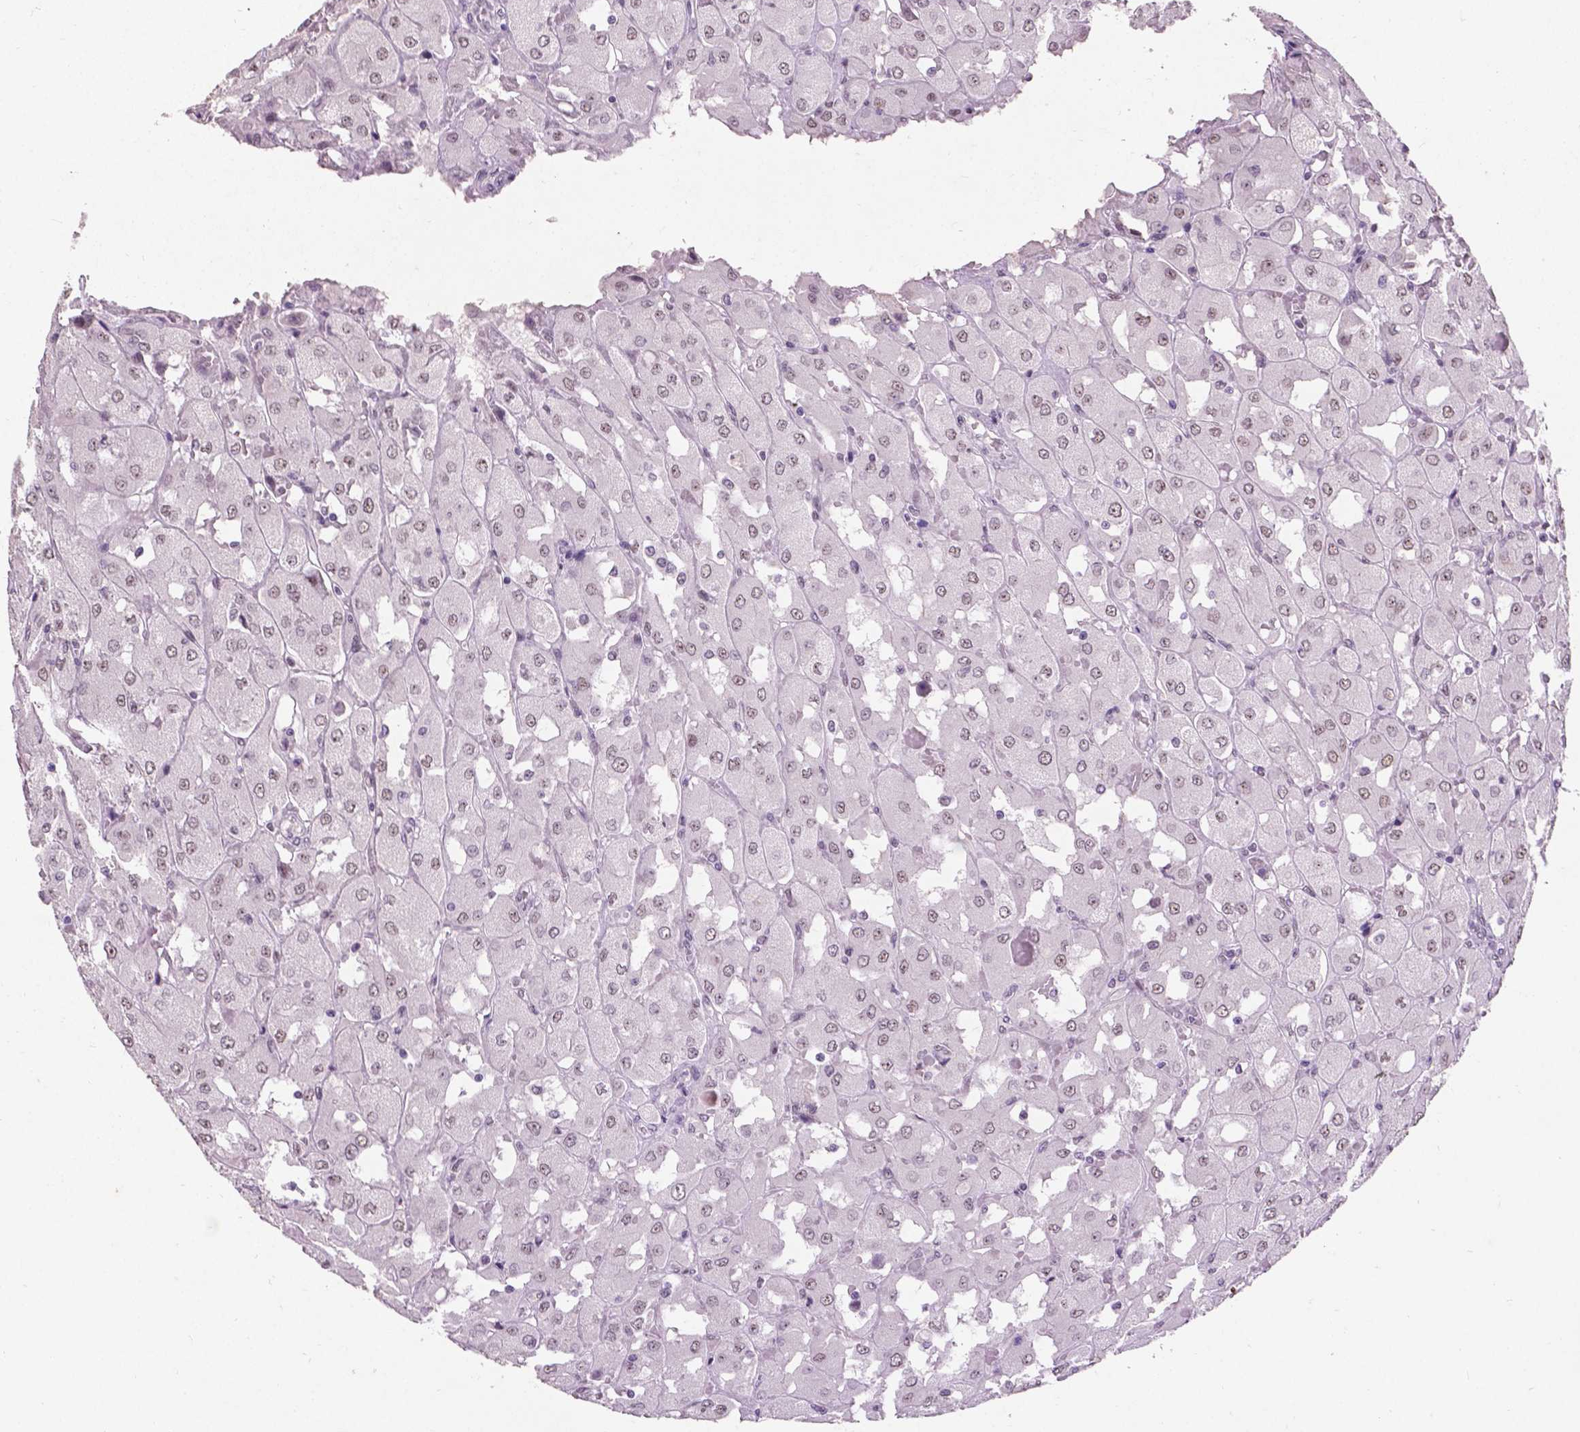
{"staining": {"intensity": "weak", "quantity": "25%-75%", "location": "nuclear"}, "tissue": "renal cancer", "cell_type": "Tumor cells", "image_type": "cancer", "snomed": [{"axis": "morphology", "description": "Adenocarcinoma, NOS"}, {"axis": "topography", "description": "Kidney"}], "caption": "Adenocarcinoma (renal) tissue reveals weak nuclear positivity in approximately 25%-75% of tumor cells, visualized by immunohistochemistry.", "gene": "COIL", "patient": {"sex": "male", "age": 72}}